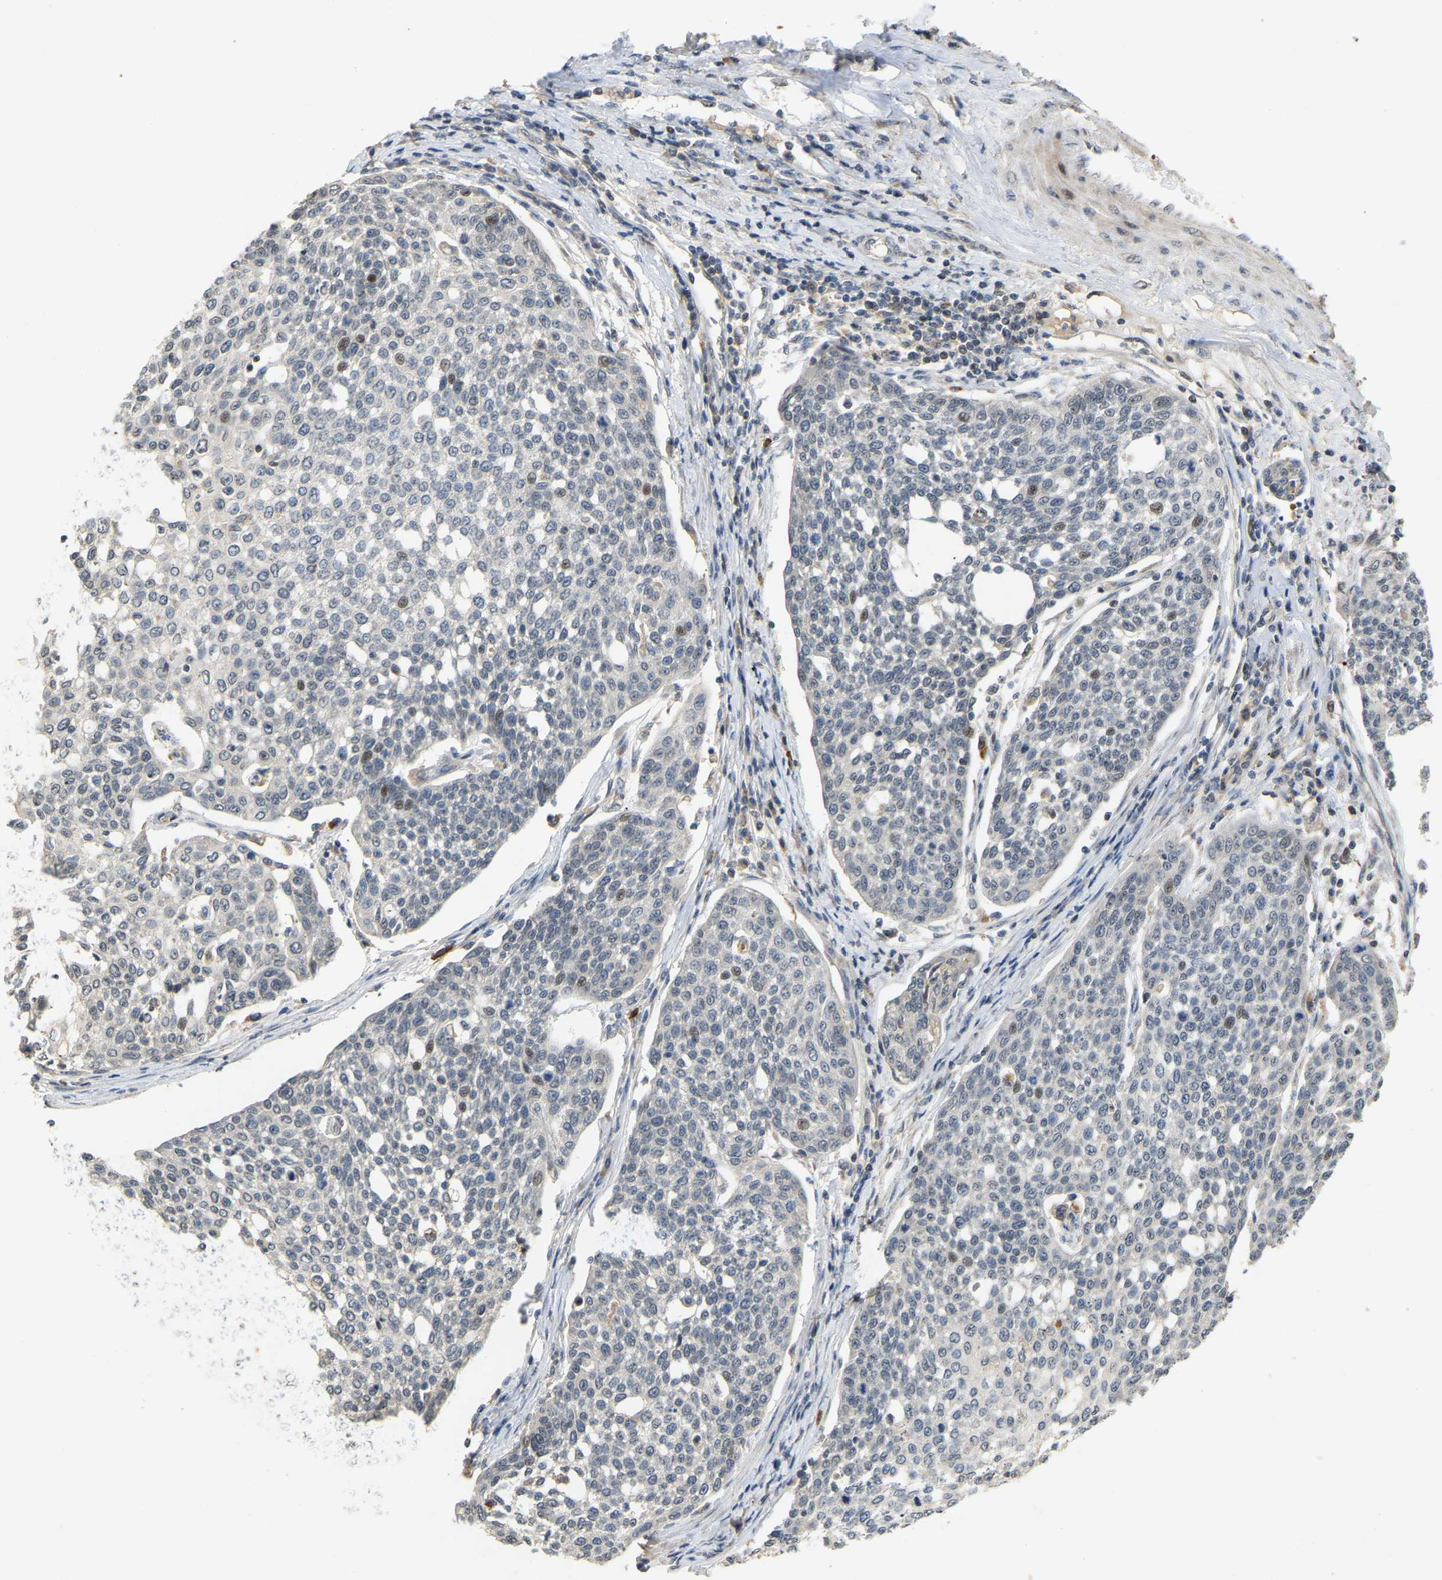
{"staining": {"intensity": "negative", "quantity": "none", "location": "none"}, "tissue": "cervical cancer", "cell_type": "Tumor cells", "image_type": "cancer", "snomed": [{"axis": "morphology", "description": "Squamous cell carcinoma, NOS"}, {"axis": "topography", "description": "Cervix"}], "caption": "High power microscopy micrograph of an immunohistochemistry (IHC) photomicrograph of cervical cancer, revealing no significant expression in tumor cells. The staining was performed using DAB (3,3'-diaminobenzidine) to visualize the protein expression in brown, while the nuclei were stained in blue with hematoxylin (Magnification: 20x).", "gene": "PTPN4", "patient": {"sex": "female", "age": 34}}